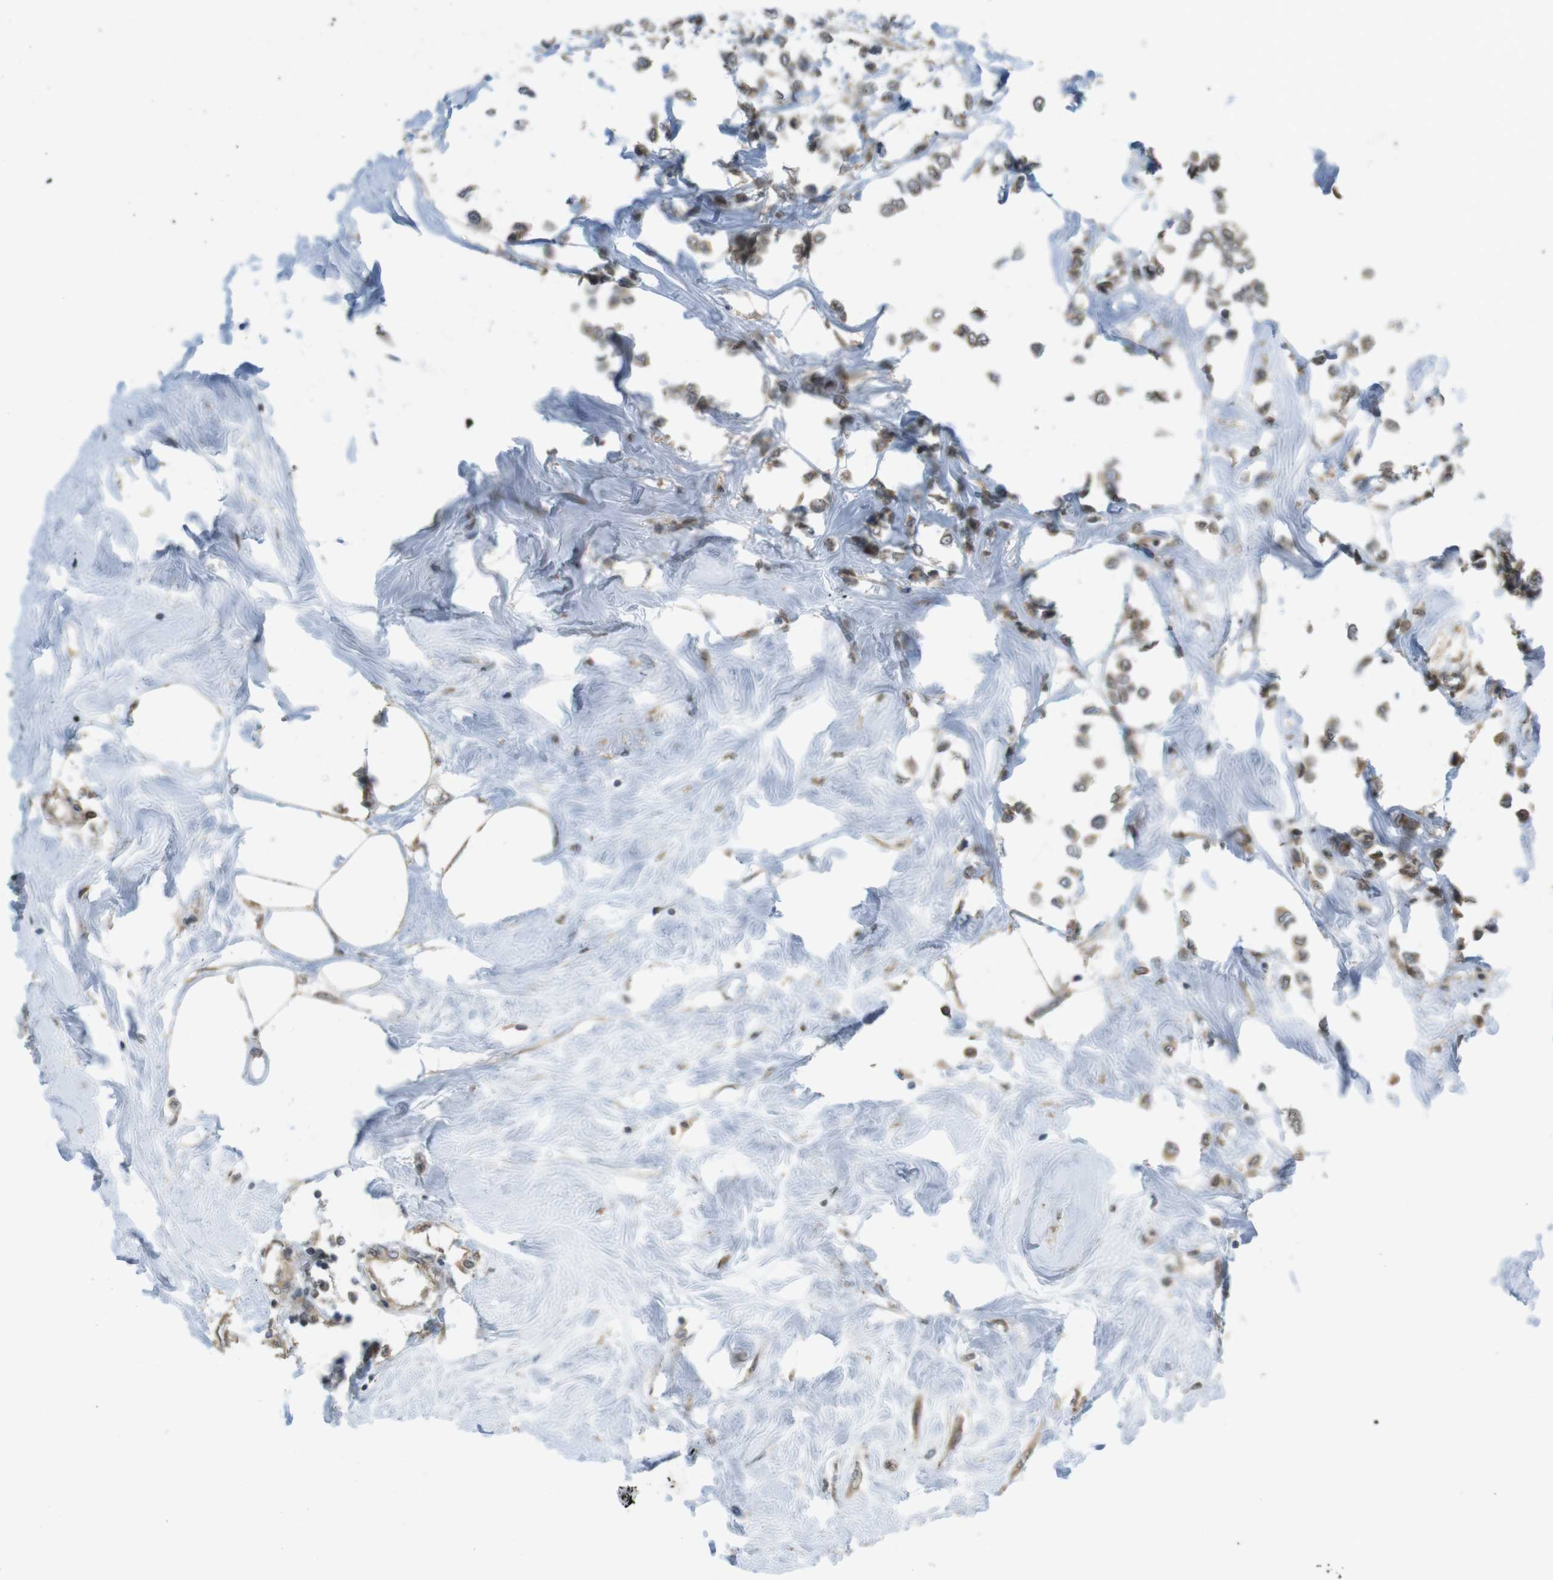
{"staining": {"intensity": "weak", "quantity": ">75%", "location": "cytoplasmic/membranous"}, "tissue": "breast cancer", "cell_type": "Tumor cells", "image_type": "cancer", "snomed": [{"axis": "morphology", "description": "Lobular carcinoma"}, {"axis": "topography", "description": "Breast"}], "caption": "Immunohistochemistry (DAB) staining of breast cancer displays weak cytoplasmic/membranous protein expression in about >75% of tumor cells.", "gene": "RNF130", "patient": {"sex": "female", "age": 51}}